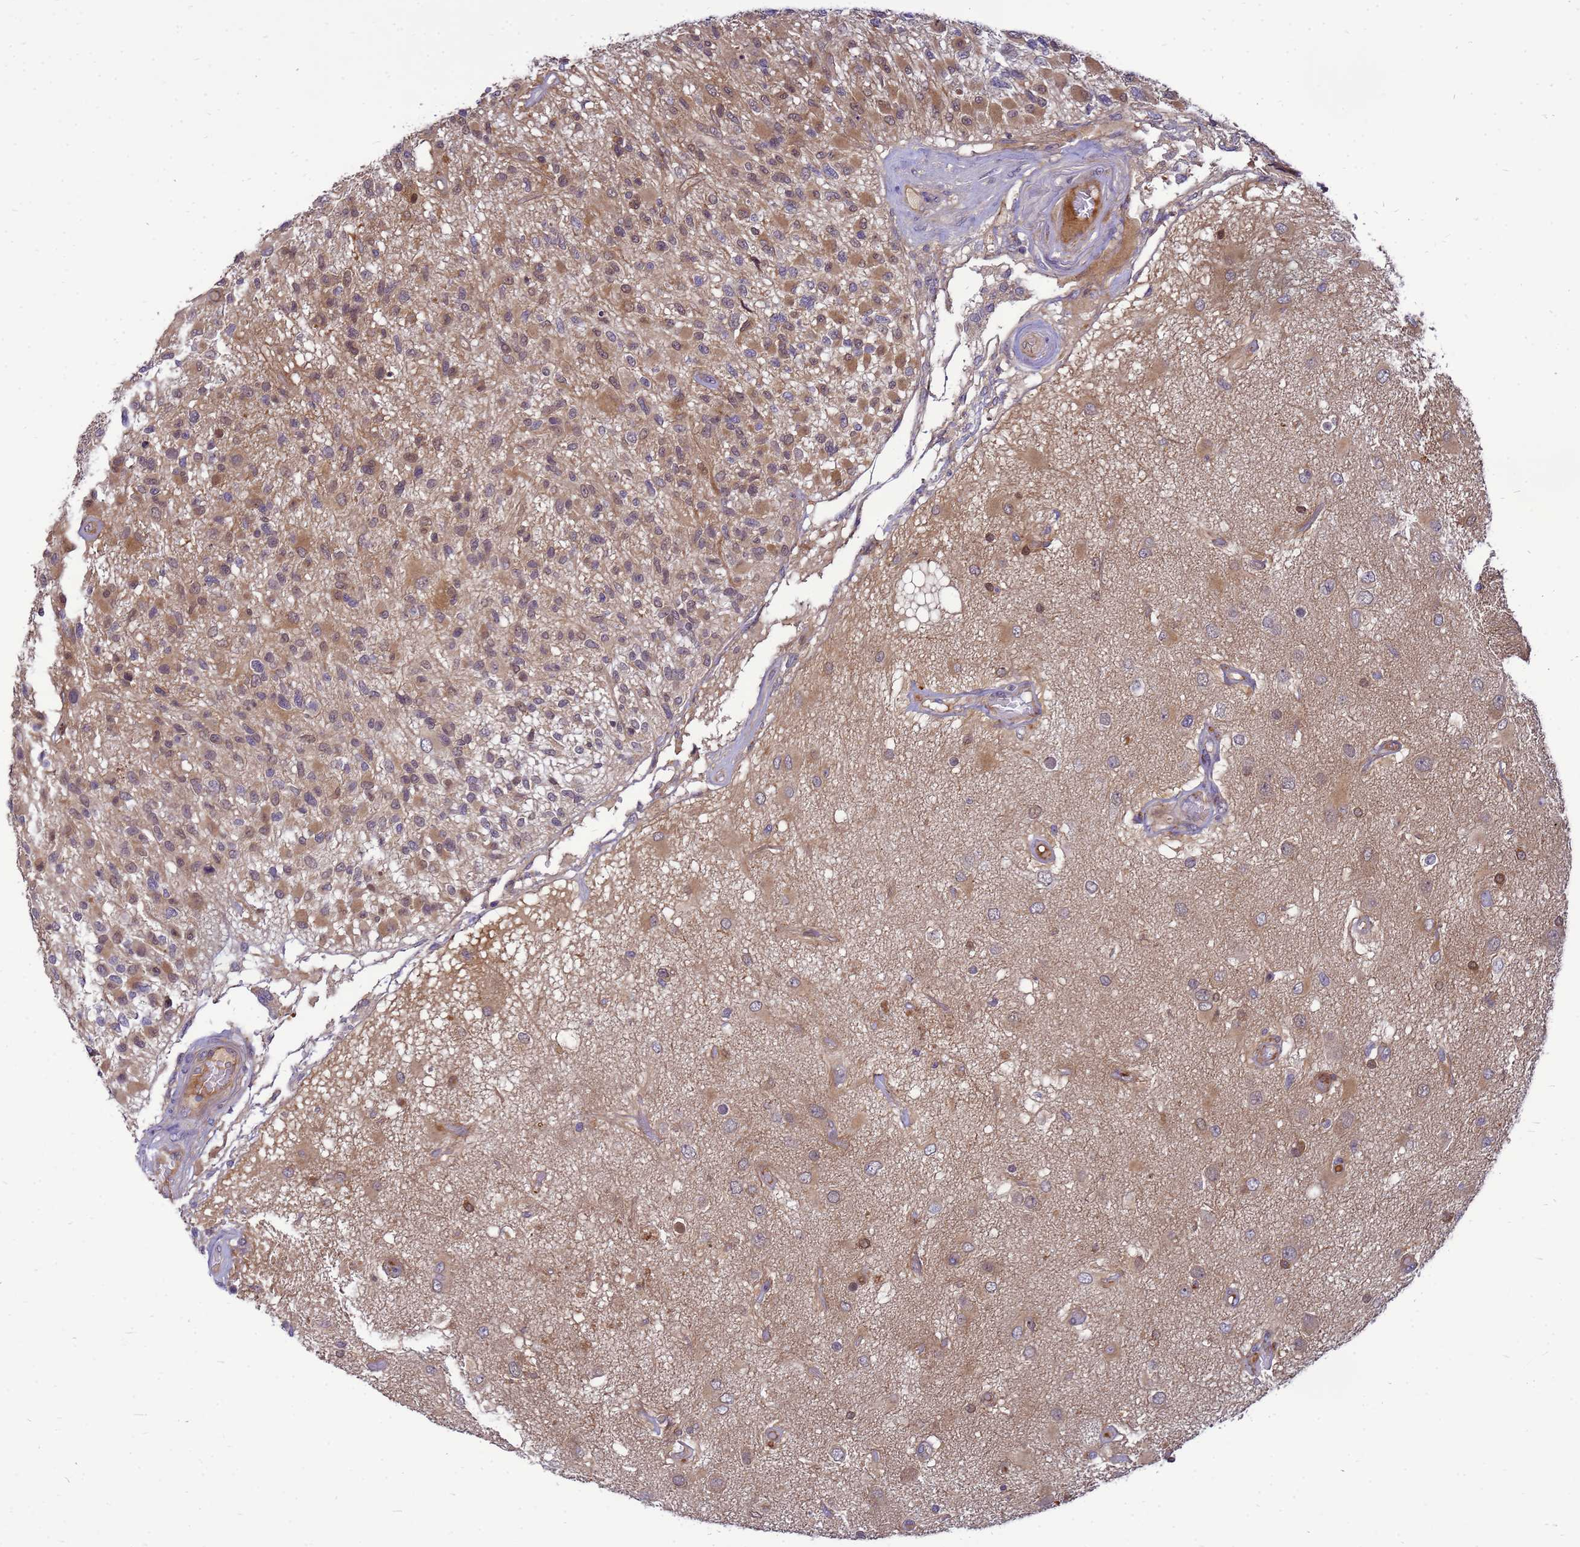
{"staining": {"intensity": "moderate", "quantity": "25%-75%", "location": "cytoplasmic/membranous"}, "tissue": "glioma", "cell_type": "Tumor cells", "image_type": "cancer", "snomed": [{"axis": "morphology", "description": "Glioma, malignant, High grade"}, {"axis": "morphology", "description": "Glioblastoma, NOS"}, {"axis": "topography", "description": "Brain"}], "caption": "Immunohistochemistry (IHC) (DAB) staining of glioma reveals moderate cytoplasmic/membranous protein positivity in about 25%-75% of tumor cells.", "gene": "ENOPH1", "patient": {"sex": "male", "age": 60}}